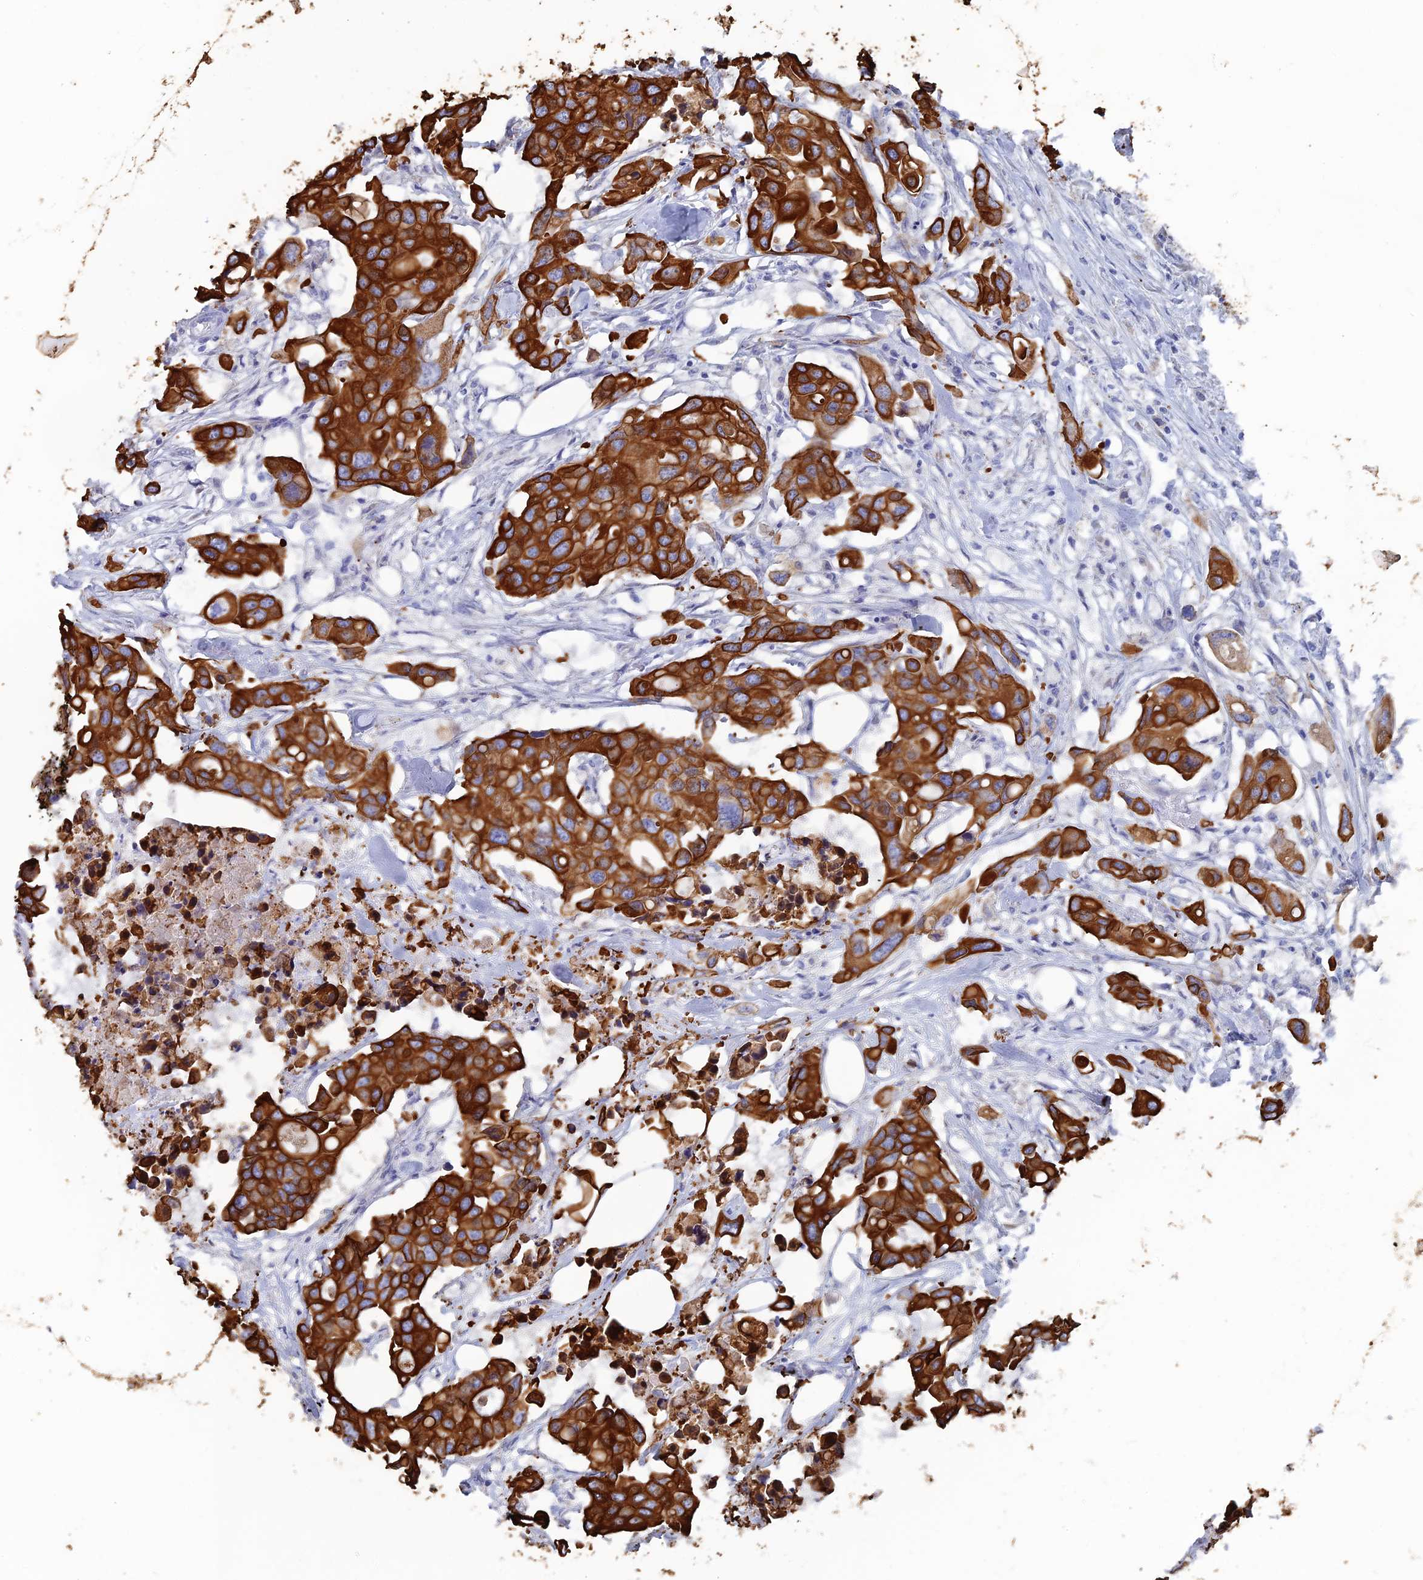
{"staining": {"intensity": "strong", "quantity": ">75%", "location": "cytoplasmic/membranous"}, "tissue": "colorectal cancer", "cell_type": "Tumor cells", "image_type": "cancer", "snomed": [{"axis": "morphology", "description": "Adenocarcinoma, NOS"}, {"axis": "topography", "description": "Colon"}], "caption": "This micrograph displays immunohistochemistry staining of human adenocarcinoma (colorectal), with high strong cytoplasmic/membranous positivity in approximately >75% of tumor cells.", "gene": "SRFBP1", "patient": {"sex": "male", "age": 77}}